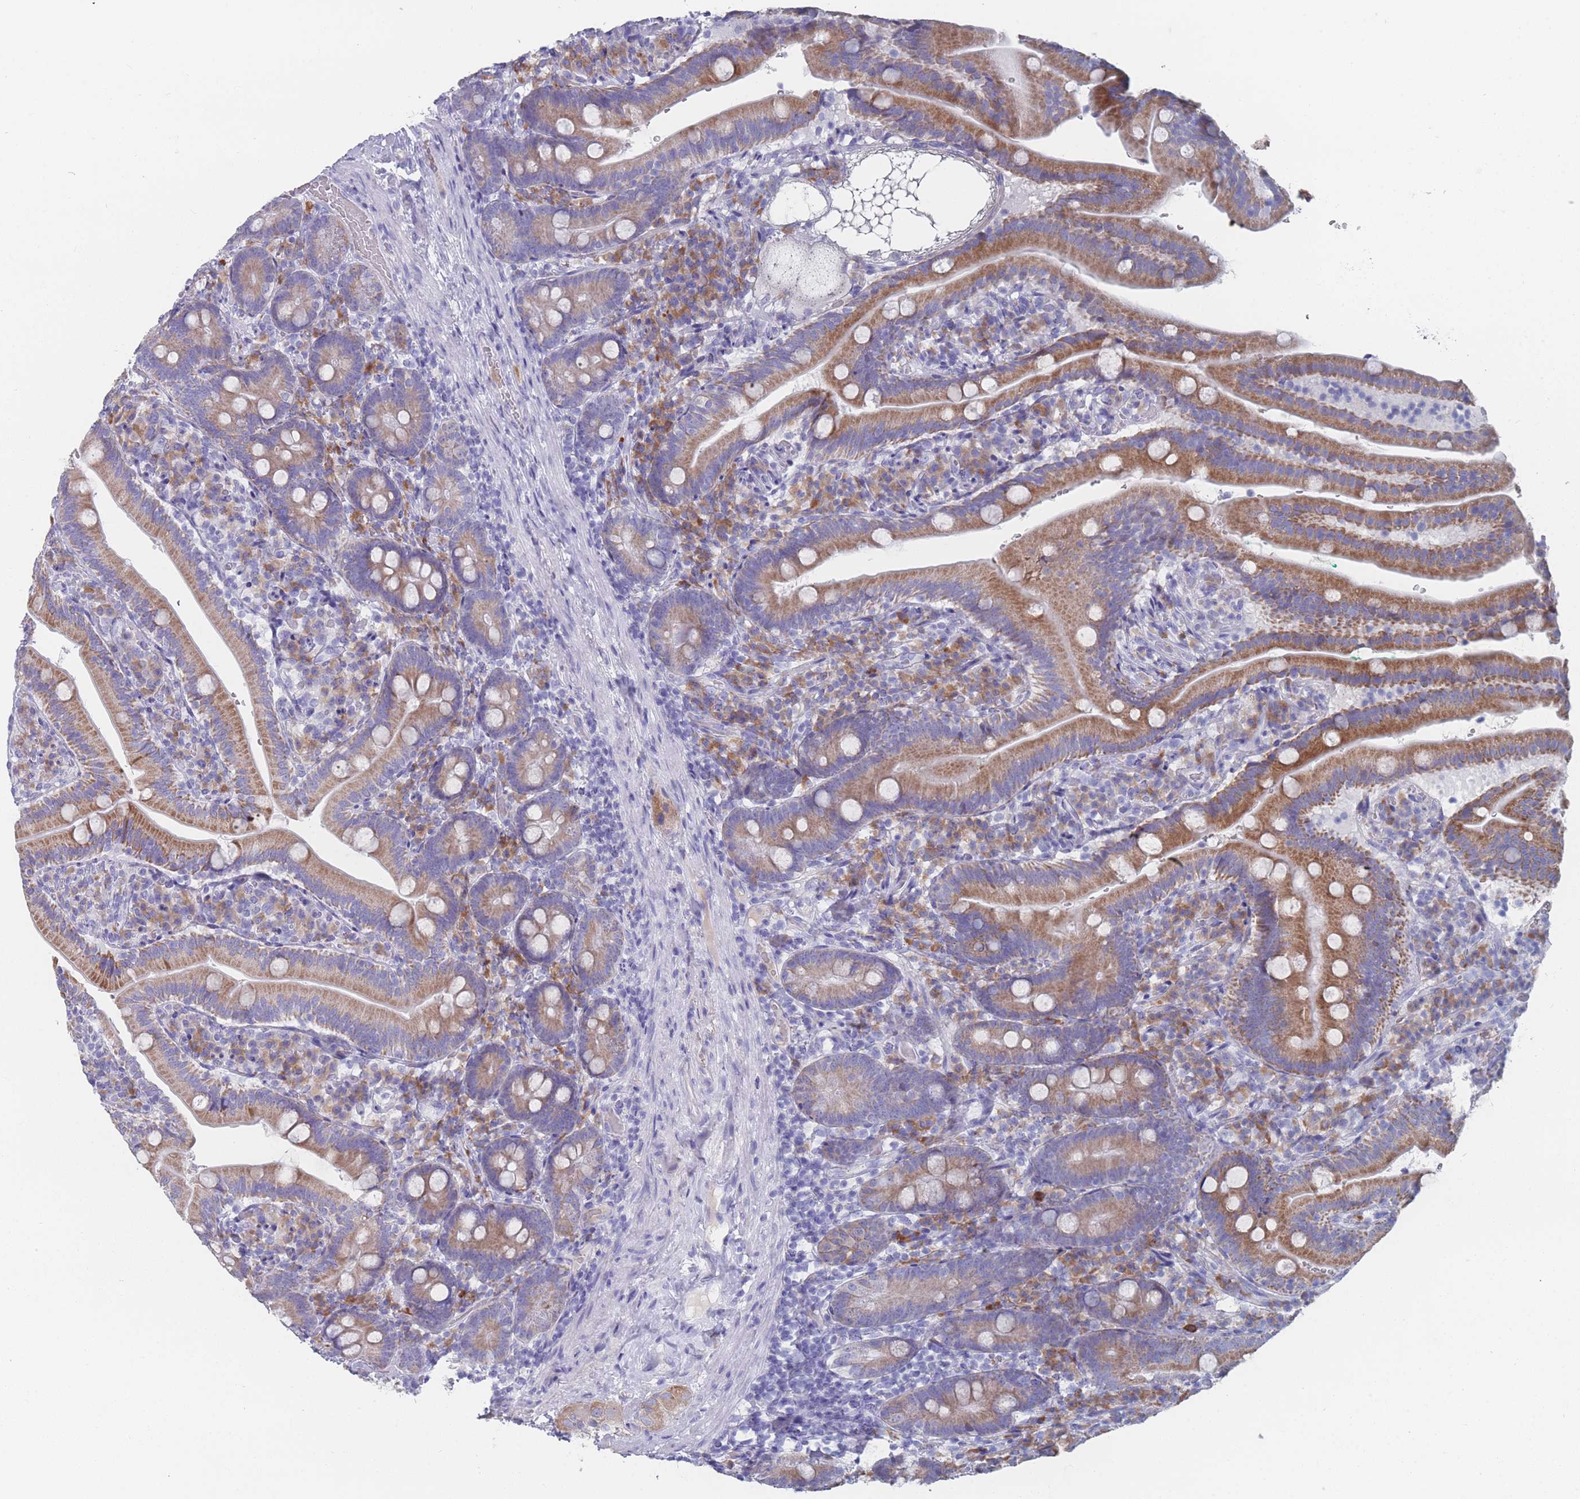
{"staining": {"intensity": "moderate", "quantity": ">75%", "location": "cytoplasmic/membranous"}, "tissue": "duodenum", "cell_type": "Glandular cells", "image_type": "normal", "snomed": [{"axis": "morphology", "description": "Normal tissue, NOS"}, {"axis": "topography", "description": "Duodenum"}], "caption": "Immunohistochemistry staining of unremarkable duodenum, which displays medium levels of moderate cytoplasmic/membranous staining in about >75% of glandular cells indicating moderate cytoplasmic/membranous protein expression. The staining was performed using DAB (3,3'-diaminobenzidine) (brown) for protein detection and nuclei were counterstained in hematoxylin (blue).", "gene": "ST8SIA5", "patient": {"sex": "female", "age": 67}}